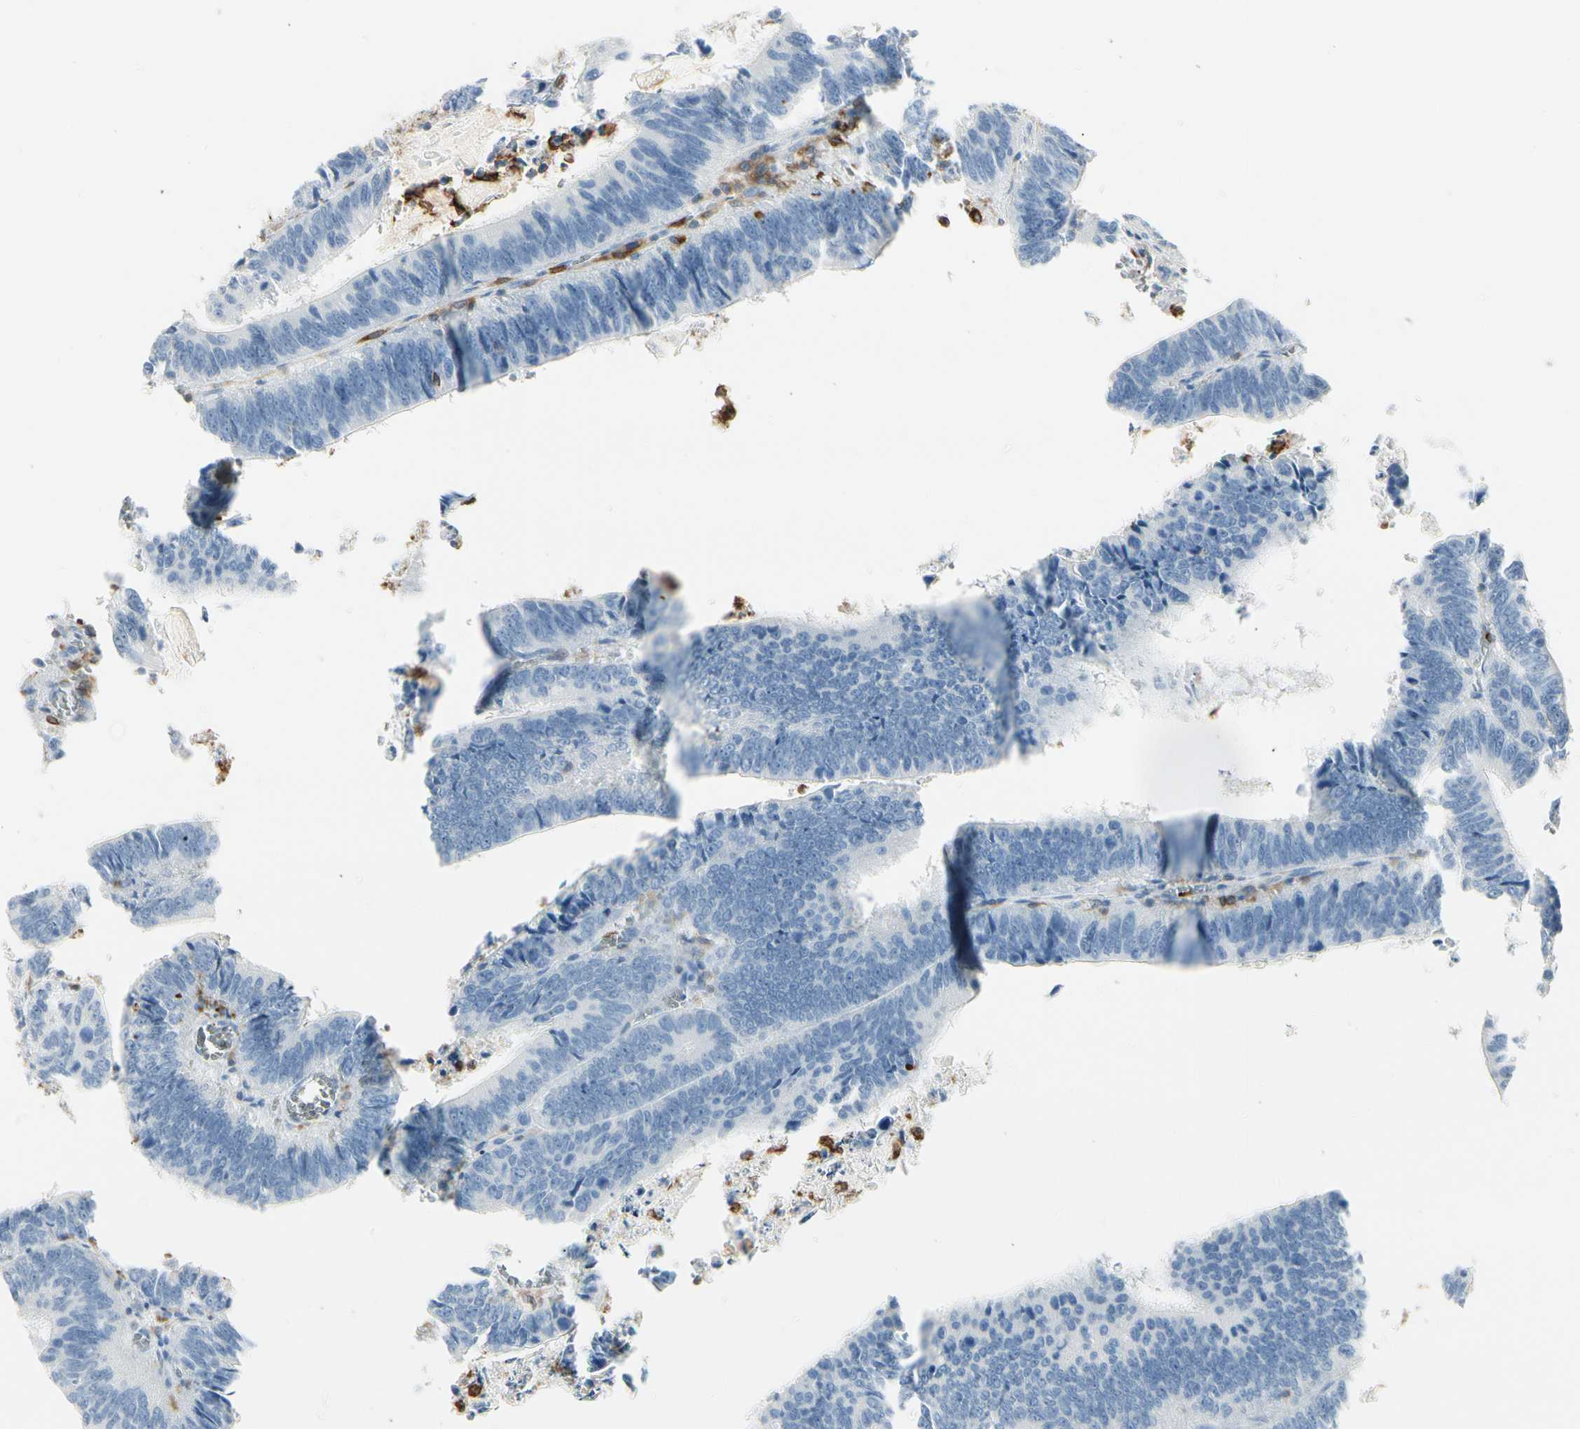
{"staining": {"intensity": "negative", "quantity": "none", "location": "none"}, "tissue": "colorectal cancer", "cell_type": "Tumor cells", "image_type": "cancer", "snomed": [{"axis": "morphology", "description": "Adenocarcinoma, NOS"}, {"axis": "topography", "description": "Colon"}], "caption": "The micrograph demonstrates no significant positivity in tumor cells of colorectal adenocarcinoma. (DAB (3,3'-diaminobenzidine) IHC visualized using brightfield microscopy, high magnification).", "gene": "ITGB2", "patient": {"sex": "male", "age": 72}}